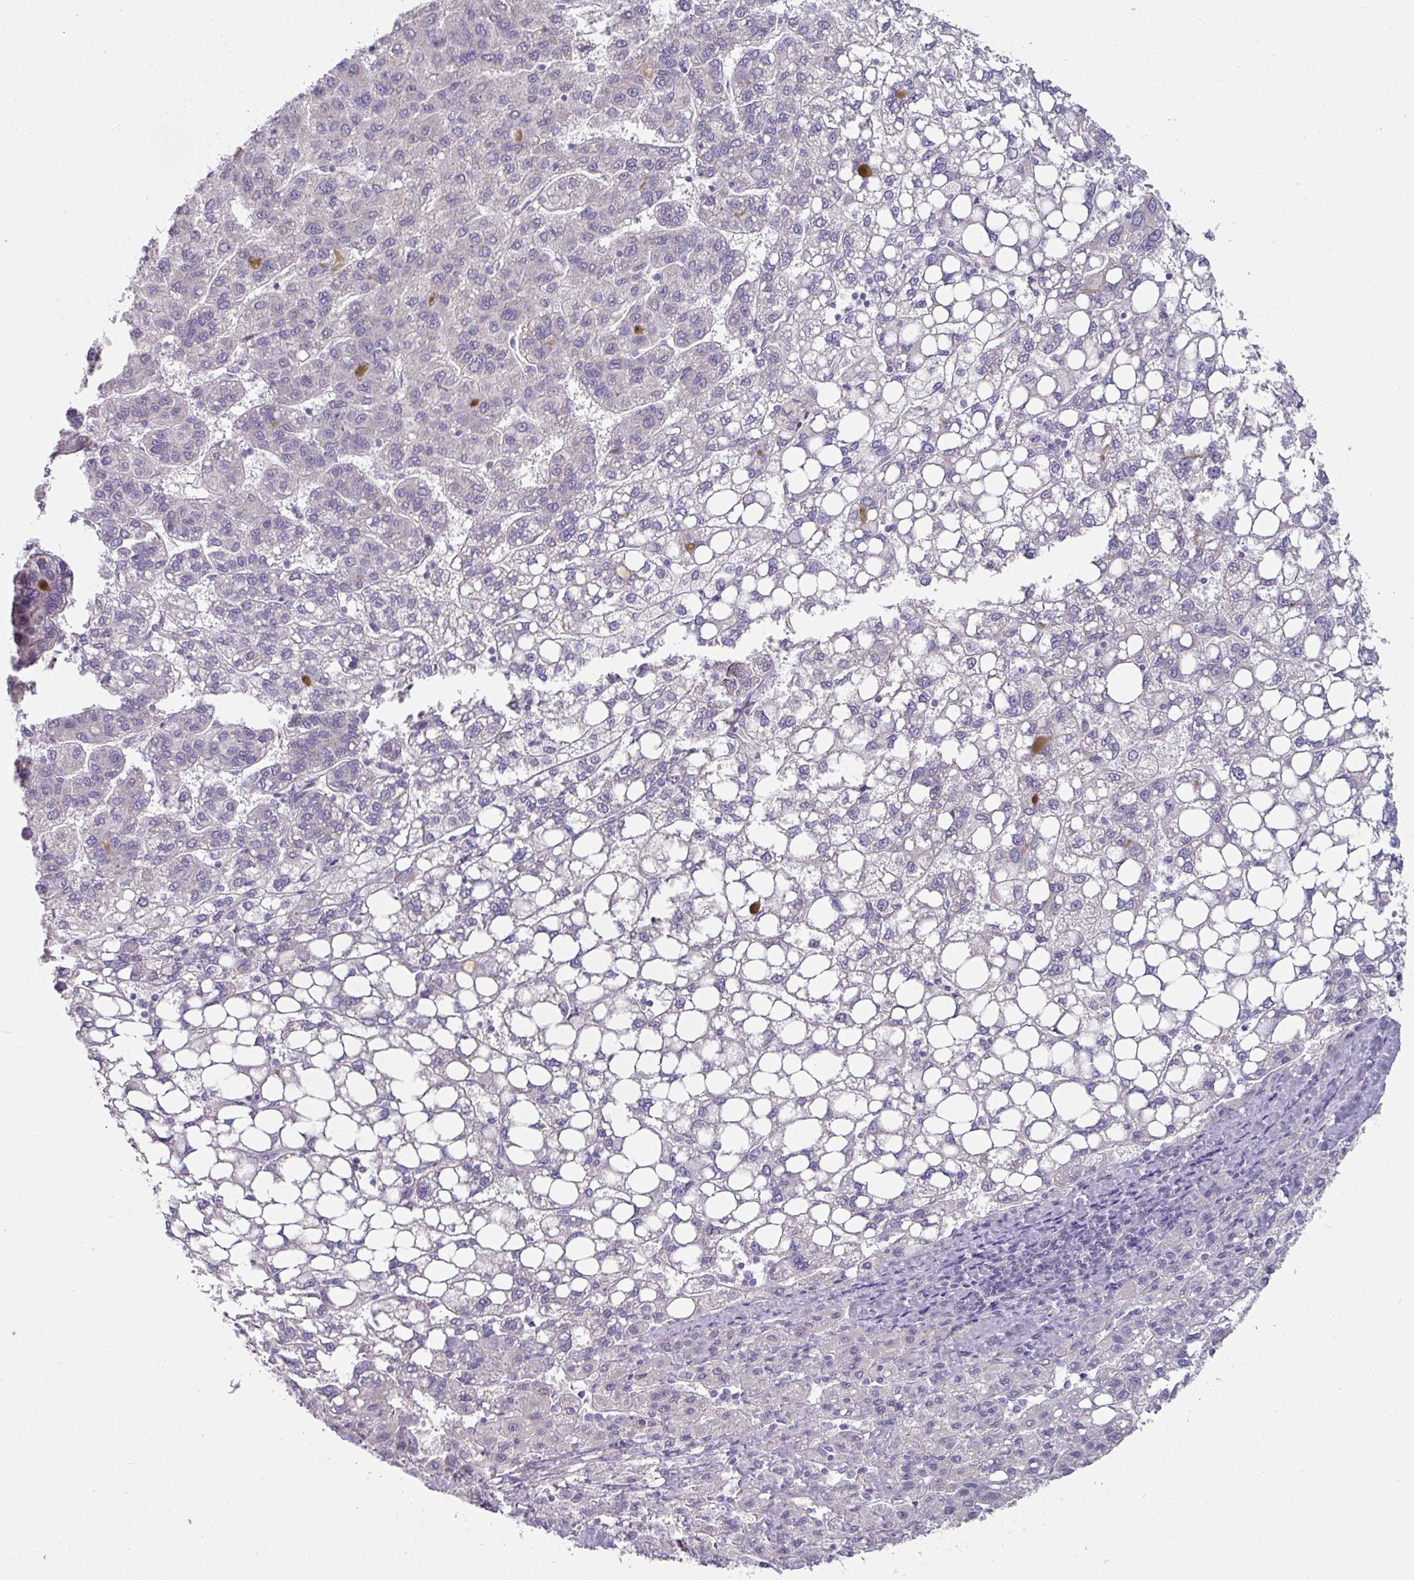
{"staining": {"intensity": "negative", "quantity": "none", "location": "none"}, "tissue": "liver cancer", "cell_type": "Tumor cells", "image_type": "cancer", "snomed": [{"axis": "morphology", "description": "Carcinoma, Hepatocellular, NOS"}, {"axis": "topography", "description": "Liver"}], "caption": "The micrograph displays no significant positivity in tumor cells of liver hepatocellular carcinoma.", "gene": "SLC17A7", "patient": {"sex": "female", "age": 82}}